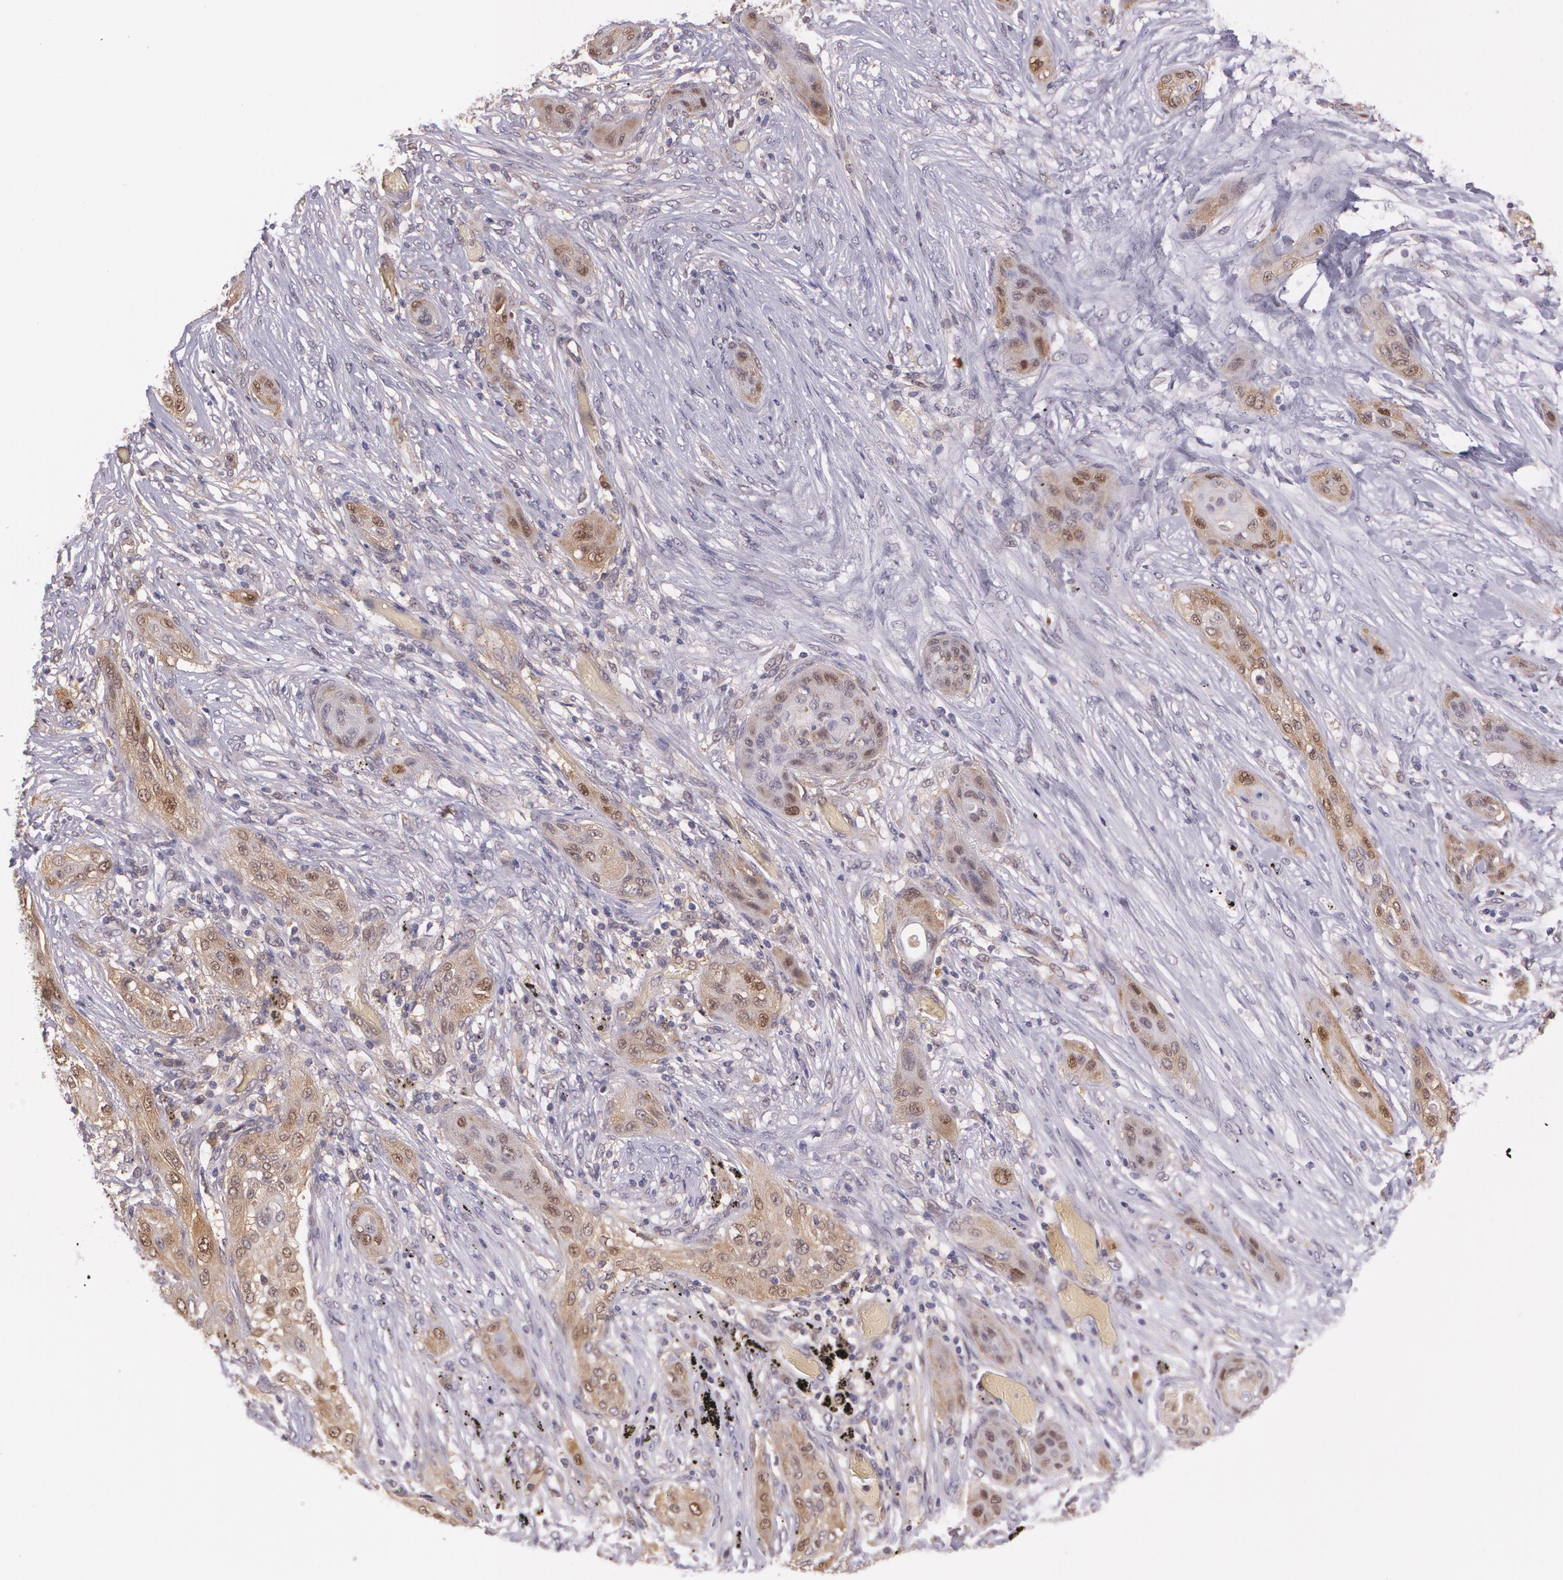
{"staining": {"intensity": "weak", "quantity": "25%-75%", "location": "cytoplasmic/membranous,nuclear"}, "tissue": "lung cancer", "cell_type": "Tumor cells", "image_type": "cancer", "snomed": [{"axis": "morphology", "description": "Squamous cell carcinoma, NOS"}, {"axis": "topography", "description": "Lung"}], "caption": "Immunohistochemistry (IHC) micrograph of neoplastic tissue: human squamous cell carcinoma (lung) stained using immunohistochemistry (IHC) displays low levels of weak protein expression localized specifically in the cytoplasmic/membranous and nuclear of tumor cells, appearing as a cytoplasmic/membranous and nuclear brown color.", "gene": "HSPH1", "patient": {"sex": "female", "age": 47}}